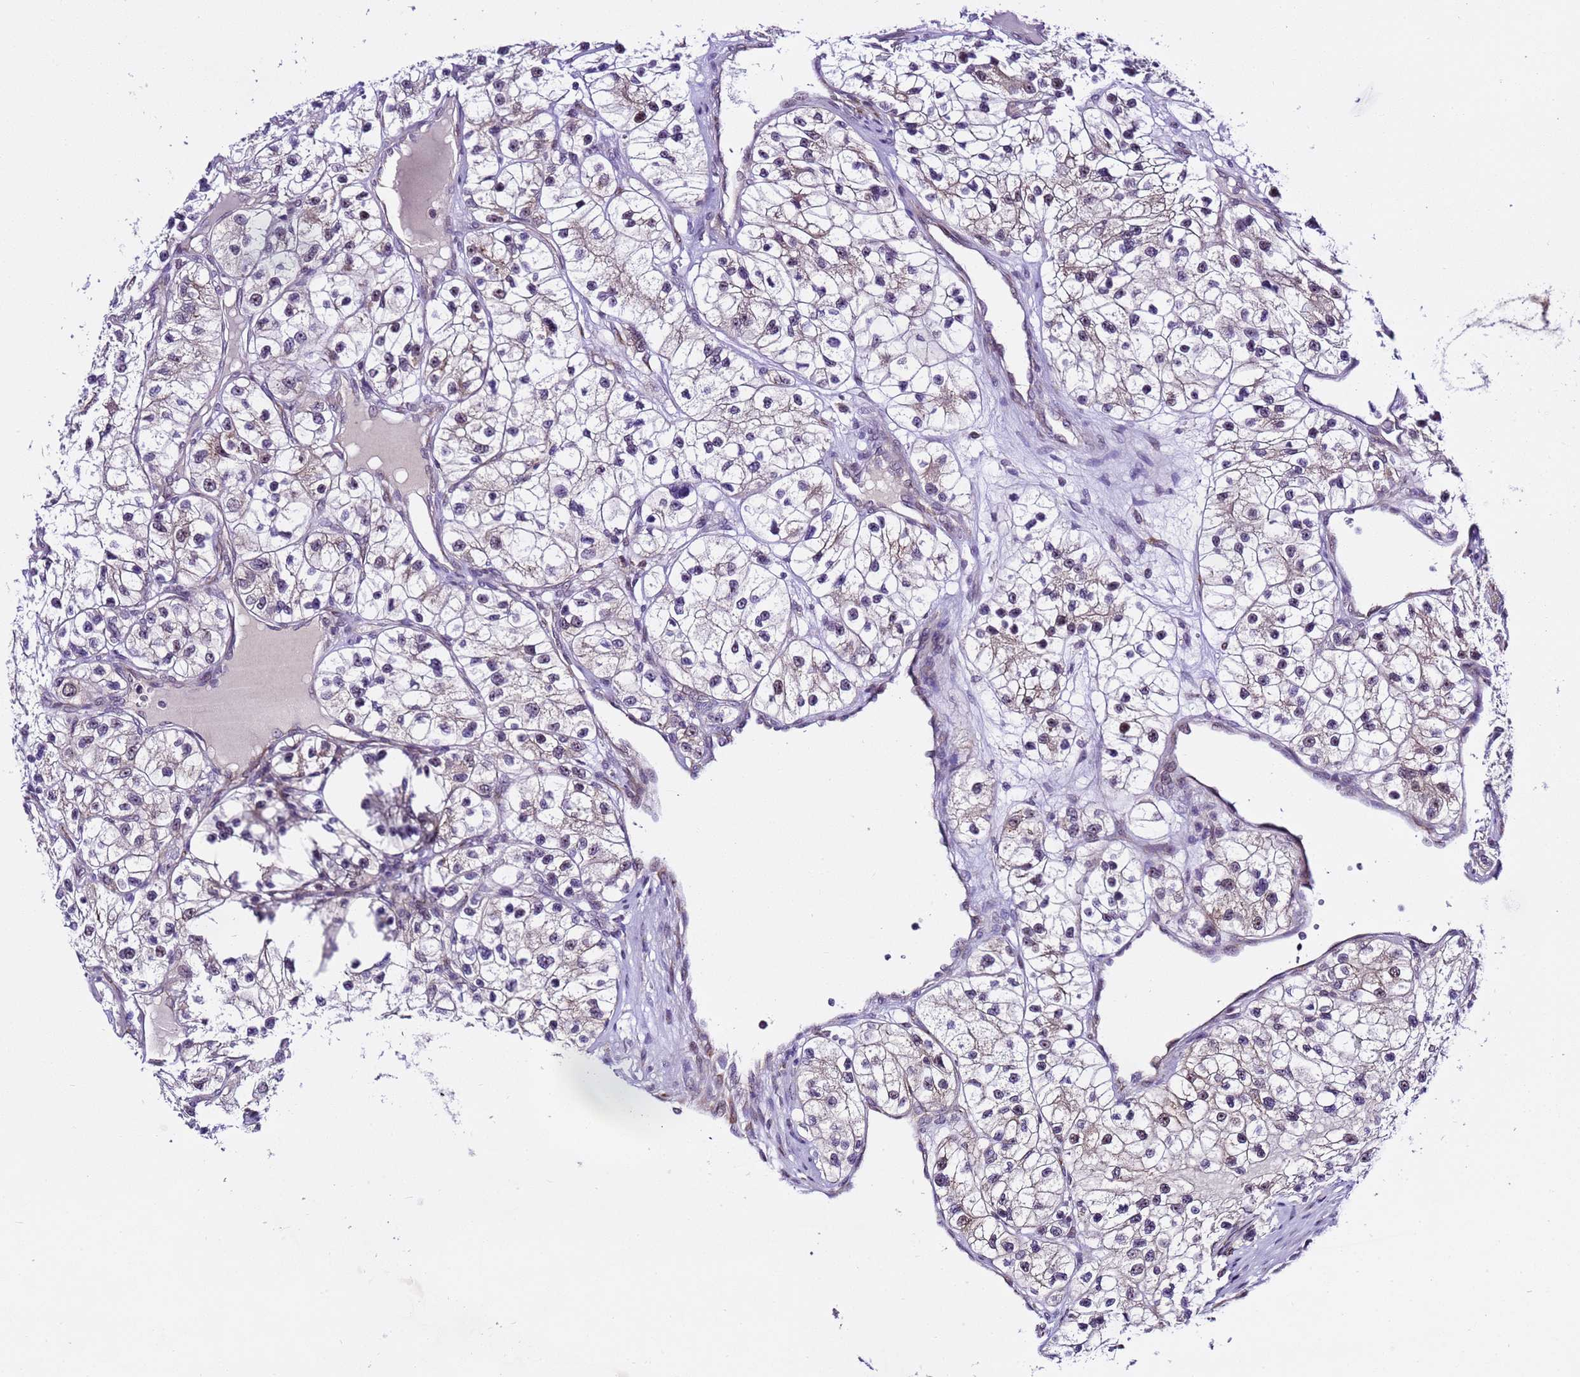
{"staining": {"intensity": "weak", "quantity": "<25%", "location": "cytoplasmic/membranous"}, "tissue": "renal cancer", "cell_type": "Tumor cells", "image_type": "cancer", "snomed": [{"axis": "morphology", "description": "Adenocarcinoma, NOS"}, {"axis": "topography", "description": "Kidney"}], "caption": "Photomicrograph shows no significant protein staining in tumor cells of renal adenocarcinoma.", "gene": "SLX4IP", "patient": {"sex": "female", "age": 57}}